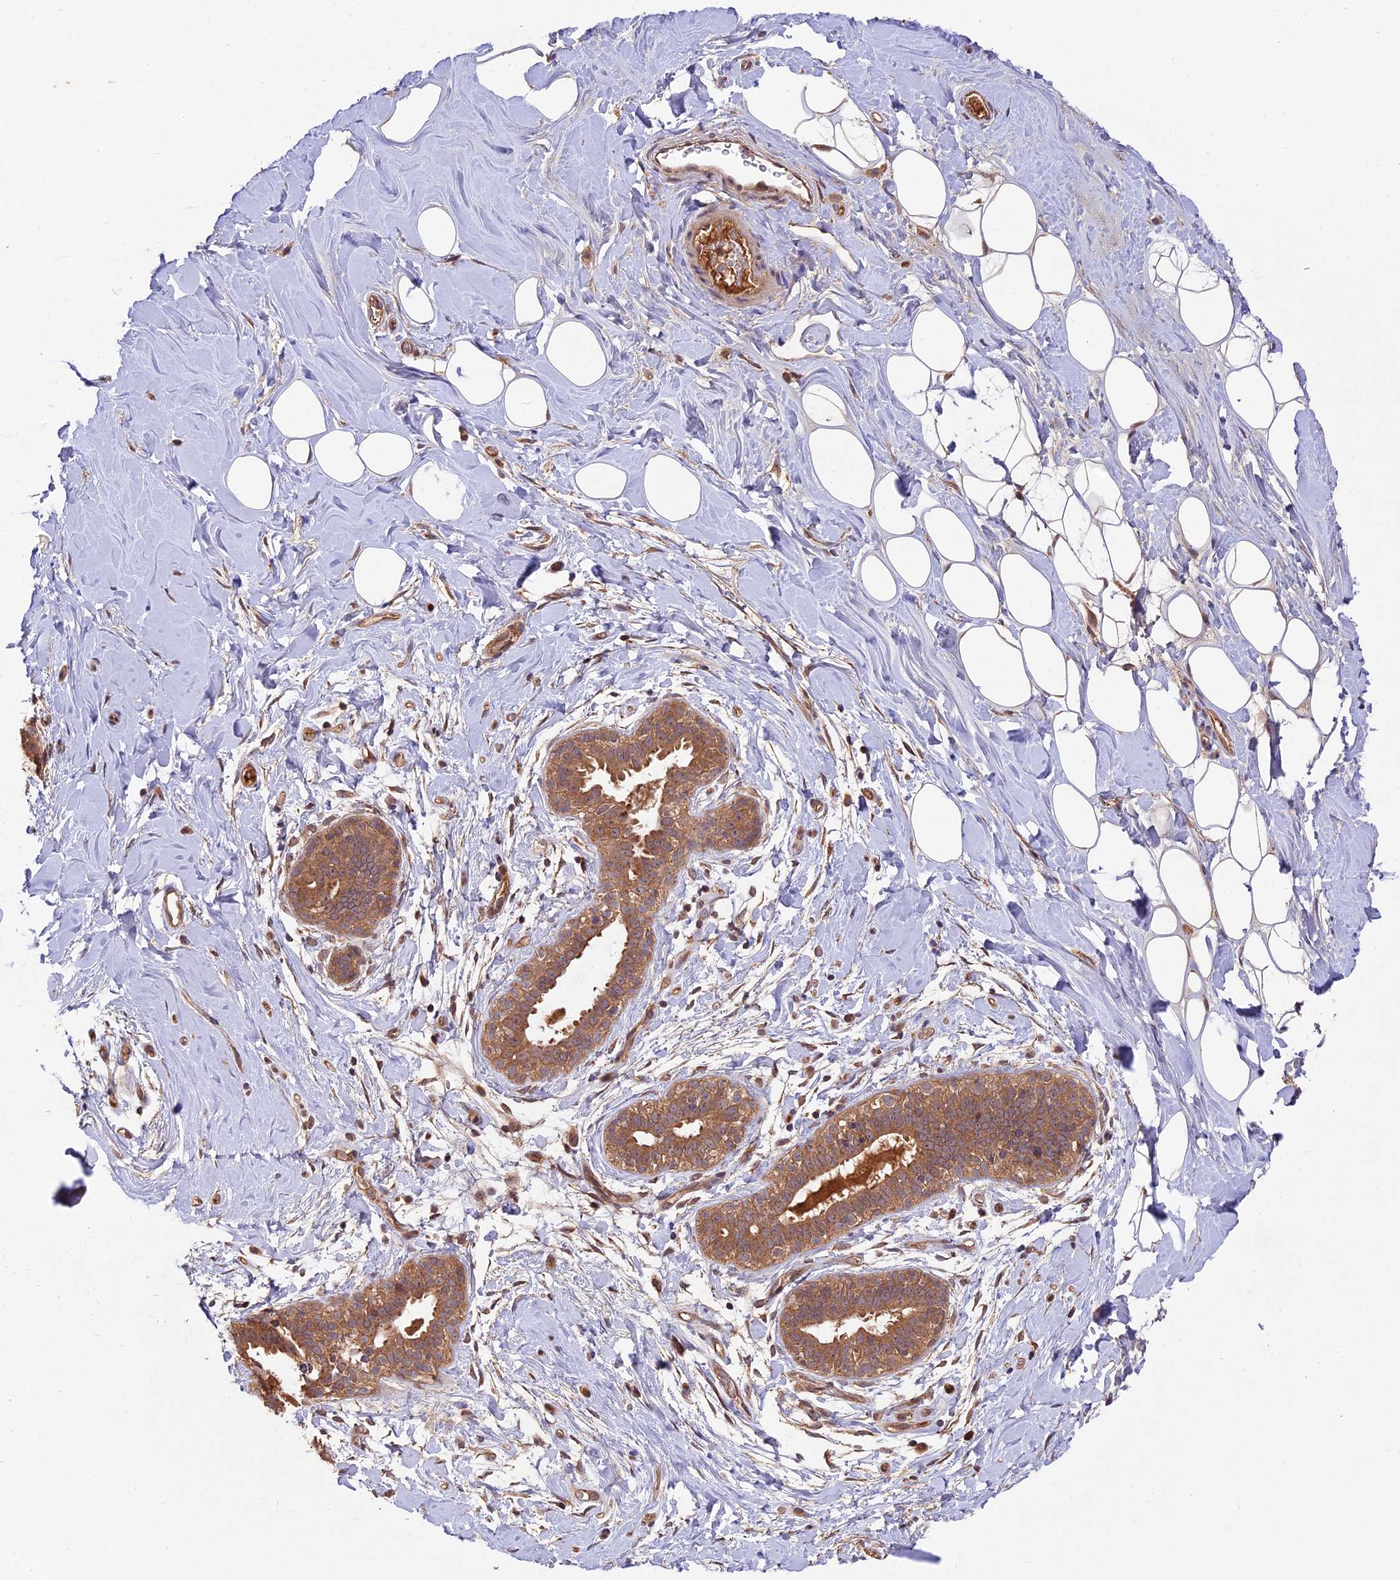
{"staining": {"intensity": "negative", "quantity": "none", "location": "none"}, "tissue": "adipose tissue", "cell_type": "Adipocytes", "image_type": "normal", "snomed": [{"axis": "morphology", "description": "Normal tissue, NOS"}, {"axis": "topography", "description": "Breast"}], "caption": "Adipocytes are negative for protein expression in normal human adipose tissue.", "gene": "CHAC1", "patient": {"sex": "female", "age": 26}}